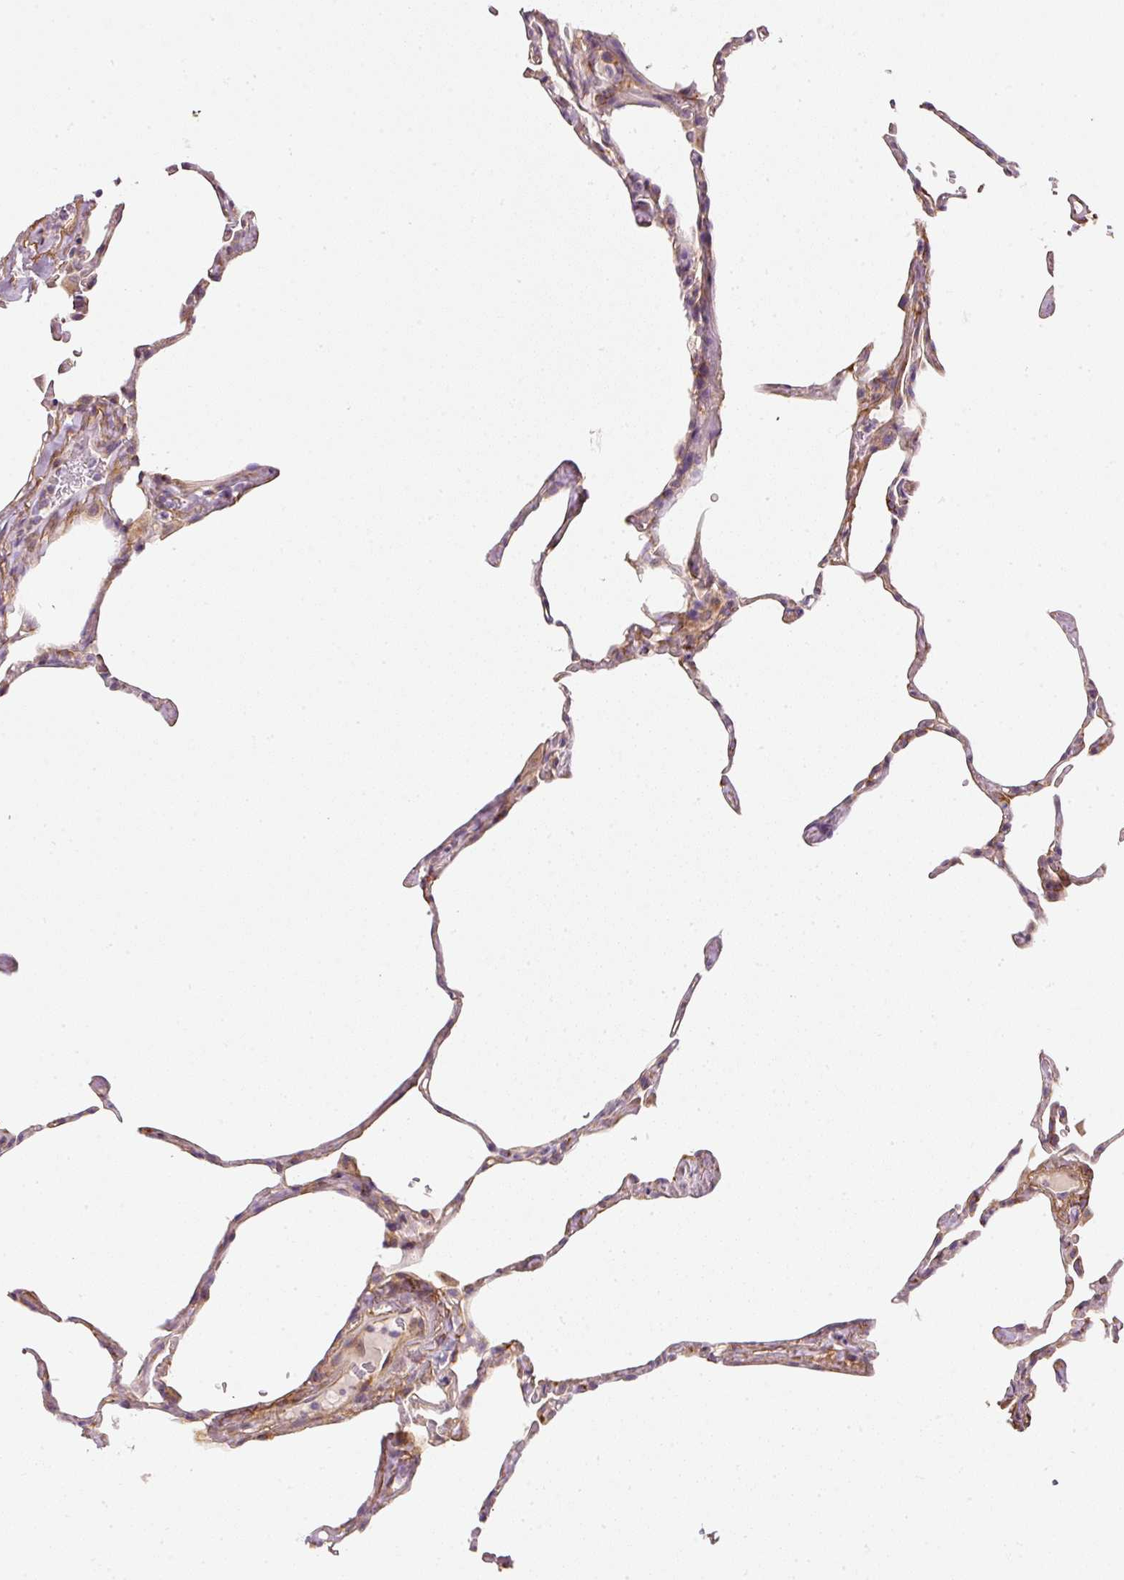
{"staining": {"intensity": "weak", "quantity": "25%-75%", "location": "cytoplasmic/membranous"}, "tissue": "lung", "cell_type": "Alveolar cells", "image_type": "normal", "snomed": [{"axis": "morphology", "description": "Normal tissue, NOS"}, {"axis": "topography", "description": "Lung"}], "caption": "Protein expression analysis of benign lung reveals weak cytoplasmic/membranous positivity in about 25%-75% of alveolar cells. Nuclei are stained in blue.", "gene": "RNF167", "patient": {"sex": "male", "age": 65}}